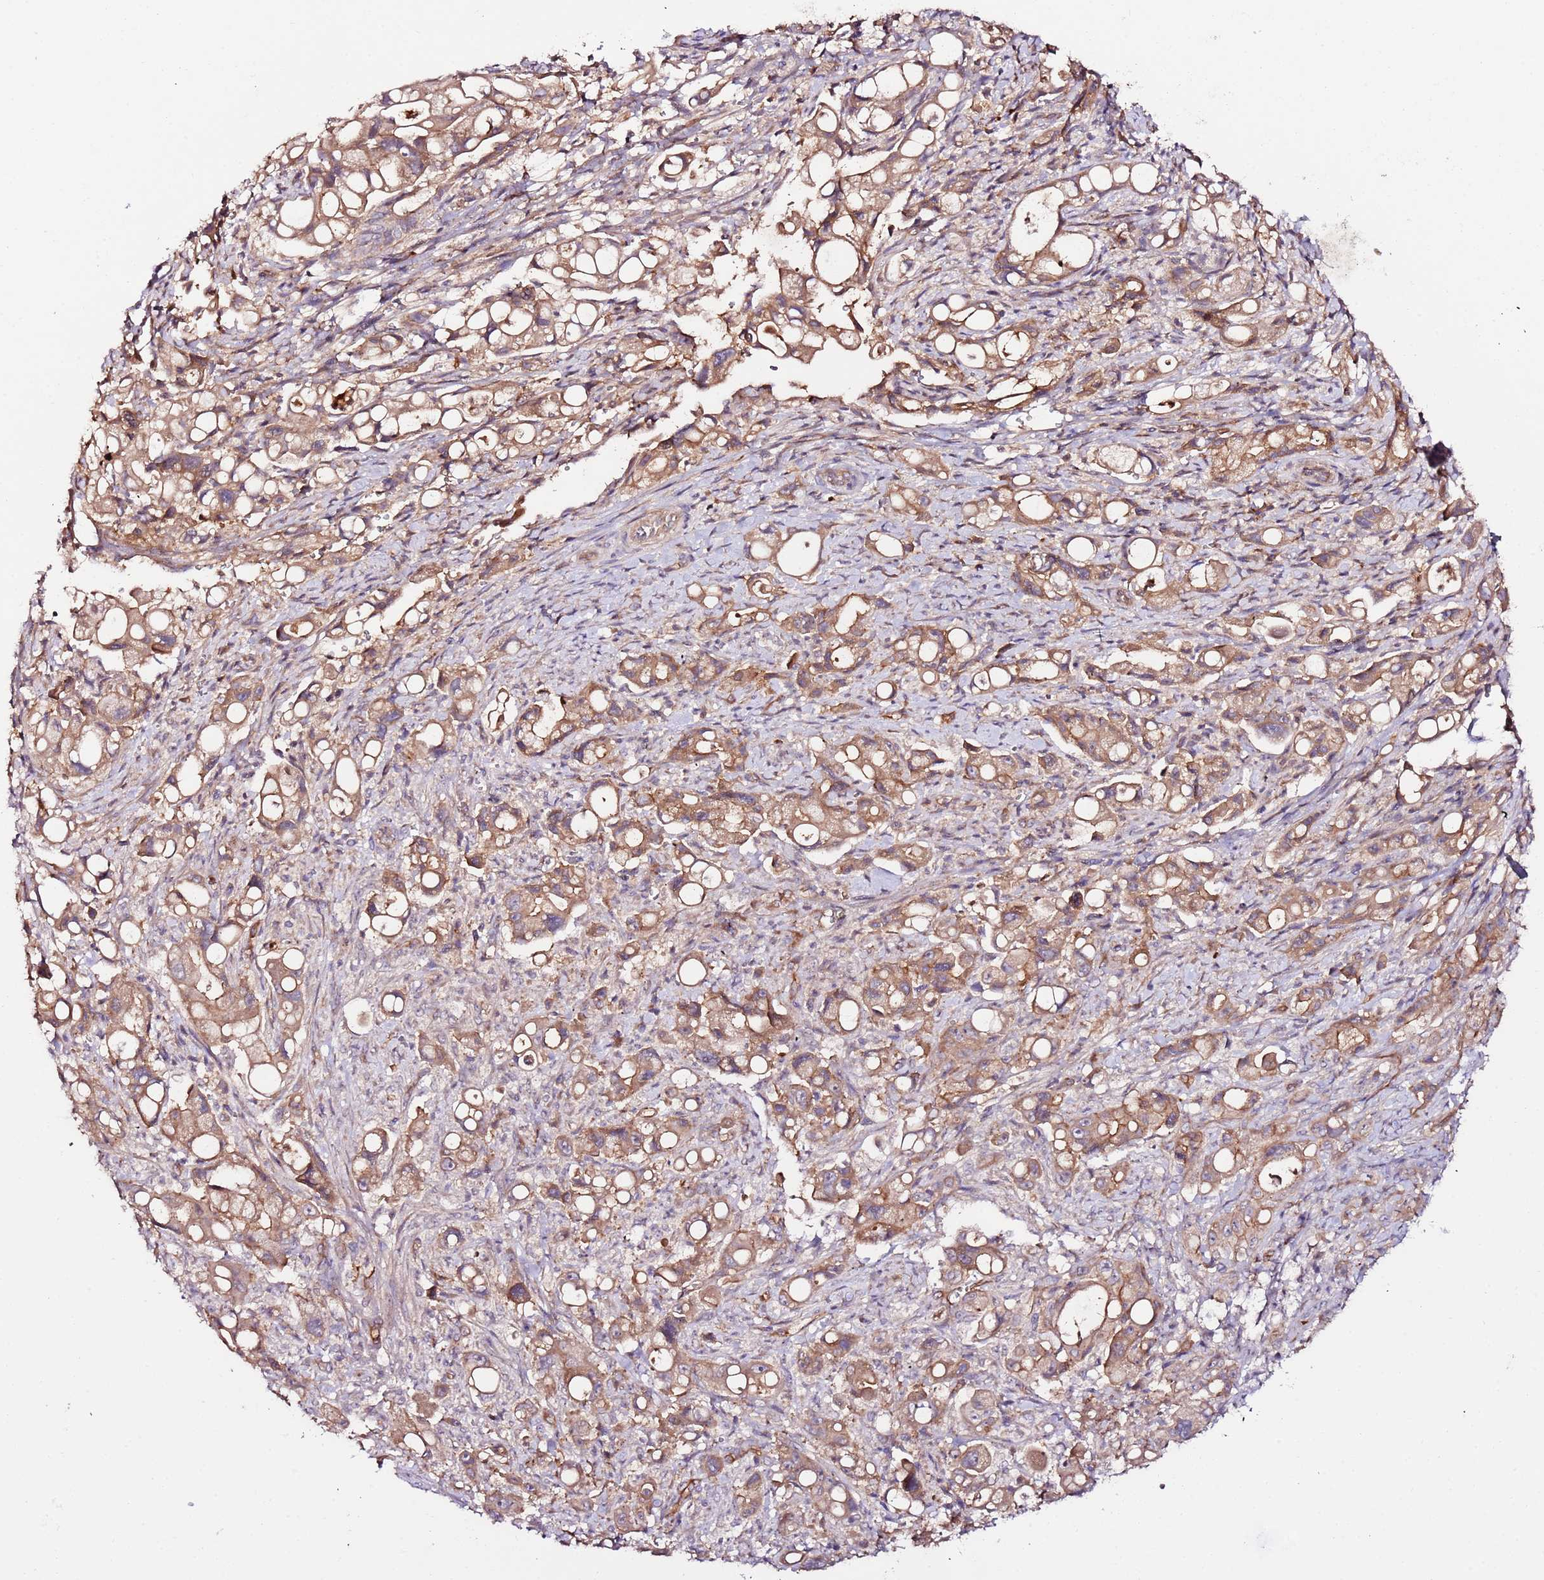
{"staining": {"intensity": "moderate", "quantity": ">75%", "location": "cytoplasmic/membranous"}, "tissue": "pancreatic cancer", "cell_type": "Tumor cells", "image_type": "cancer", "snomed": [{"axis": "morphology", "description": "Adenocarcinoma, NOS"}, {"axis": "topography", "description": "Pancreas"}], "caption": "Brown immunohistochemical staining in pancreatic adenocarcinoma displays moderate cytoplasmic/membranous staining in approximately >75% of tumor cells. The protein is stained brown, and the nuclei are stained in blue (DAB (3,3'-diaminobenzidine) IHC with brightfield microscopy, high magnification).", "gene": "FLVCR1", "patient": {"sex": "male", "age": 68}}